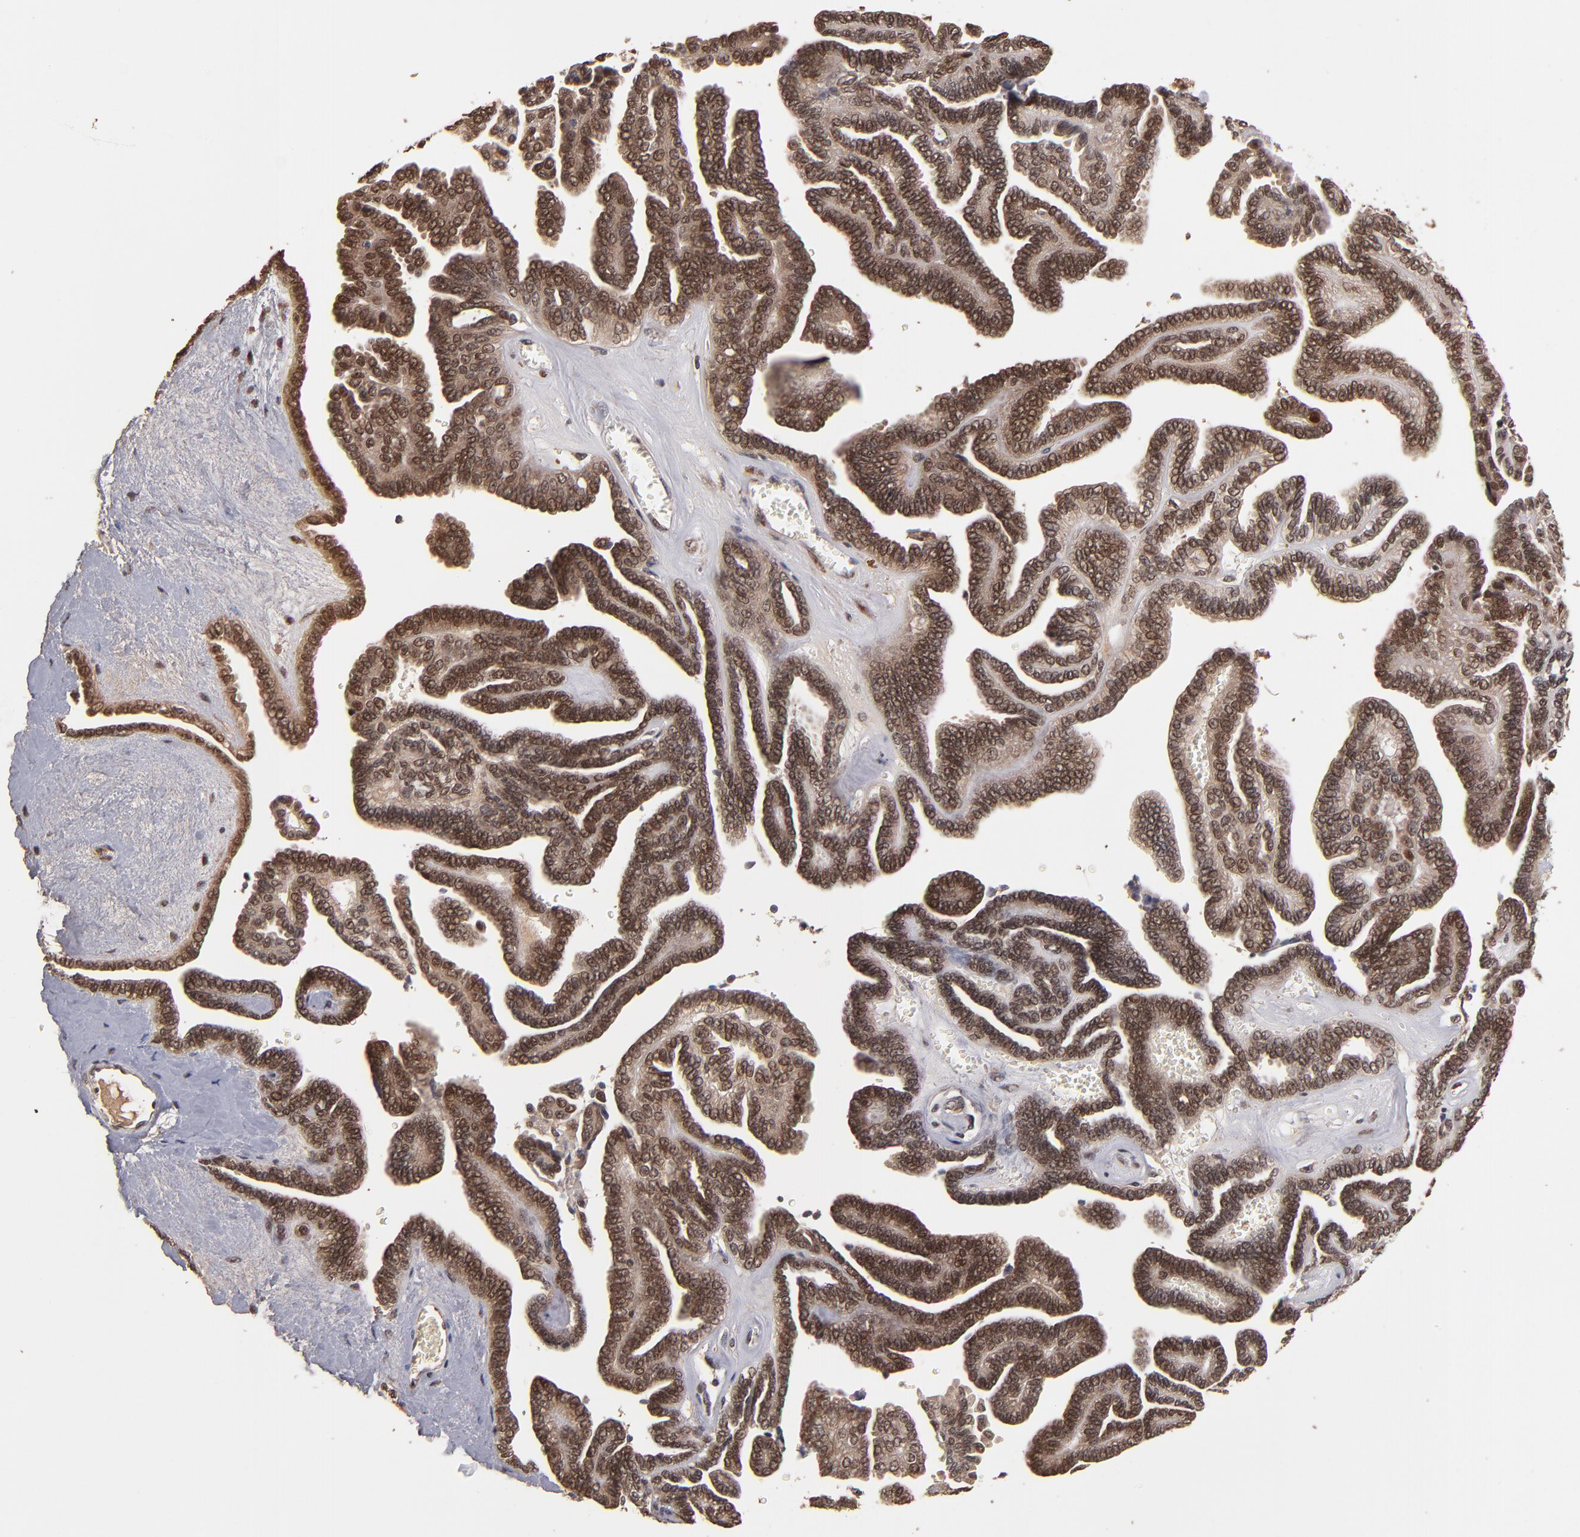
{"staining": {"intensity": "moderate", "quantity": ">75%", "location": "cytoplasmic/membranous,nuclear"}, "tissue": "ovarian cancer", "cell_type": "Tumor cells", "image_type": "cancer", "snomed": [{"axis": "morphology", "description": "Cystadenocarcinoma, serous, NOS"}, {"axis": "topography", "description": "Ovary"}], "caption": "IHC (DAB) staining of ovarian cancer displays moderate cytoplasmic/membranous and nuclear protein expression in about >75% of tumor cells.", "gene": "EAPP", "patient": {"sex": "female", "age": 71}}